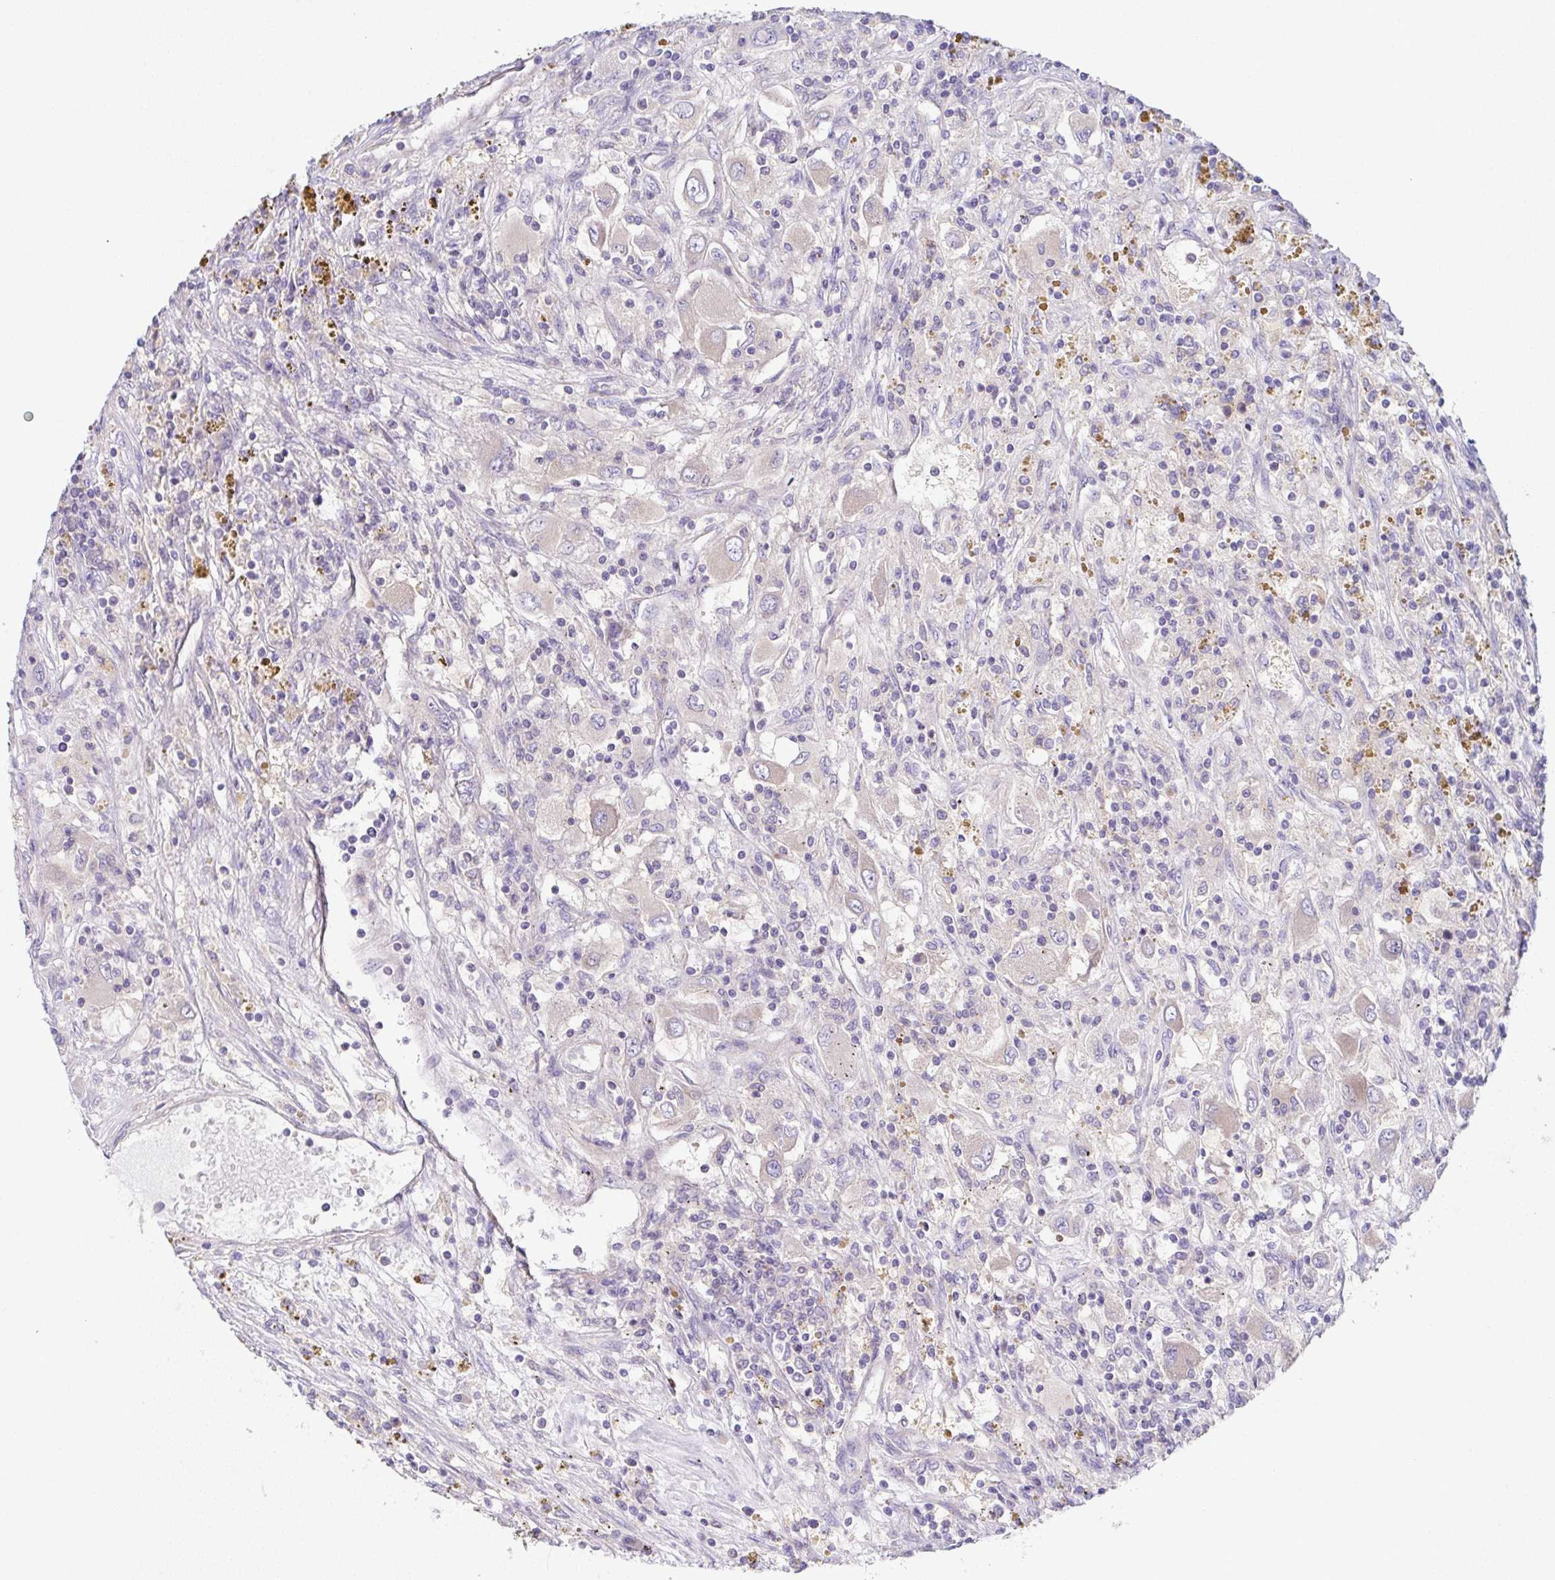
{"staining": {"intensity": "weak", "quantity": "<25%", "location": "cytoplasmic/membranous"}, "tissue": "renal cancer", "cell_type": "Tumor cells", "image_type": "cancer", "snomed": [{"axis": "morphology", "description": "Adenocarcinoma, NOS"}, {"axis": "topography", "description": "Kidney"}], "caption": "High power microscopy image of an immunohistochemistry (IHC) image of renal cancer (adenocarcinoma), revealing no significant expression in tumor cells.", "gene": "CFAP97D1", "patient": {"sex": "female", "age": 67}}